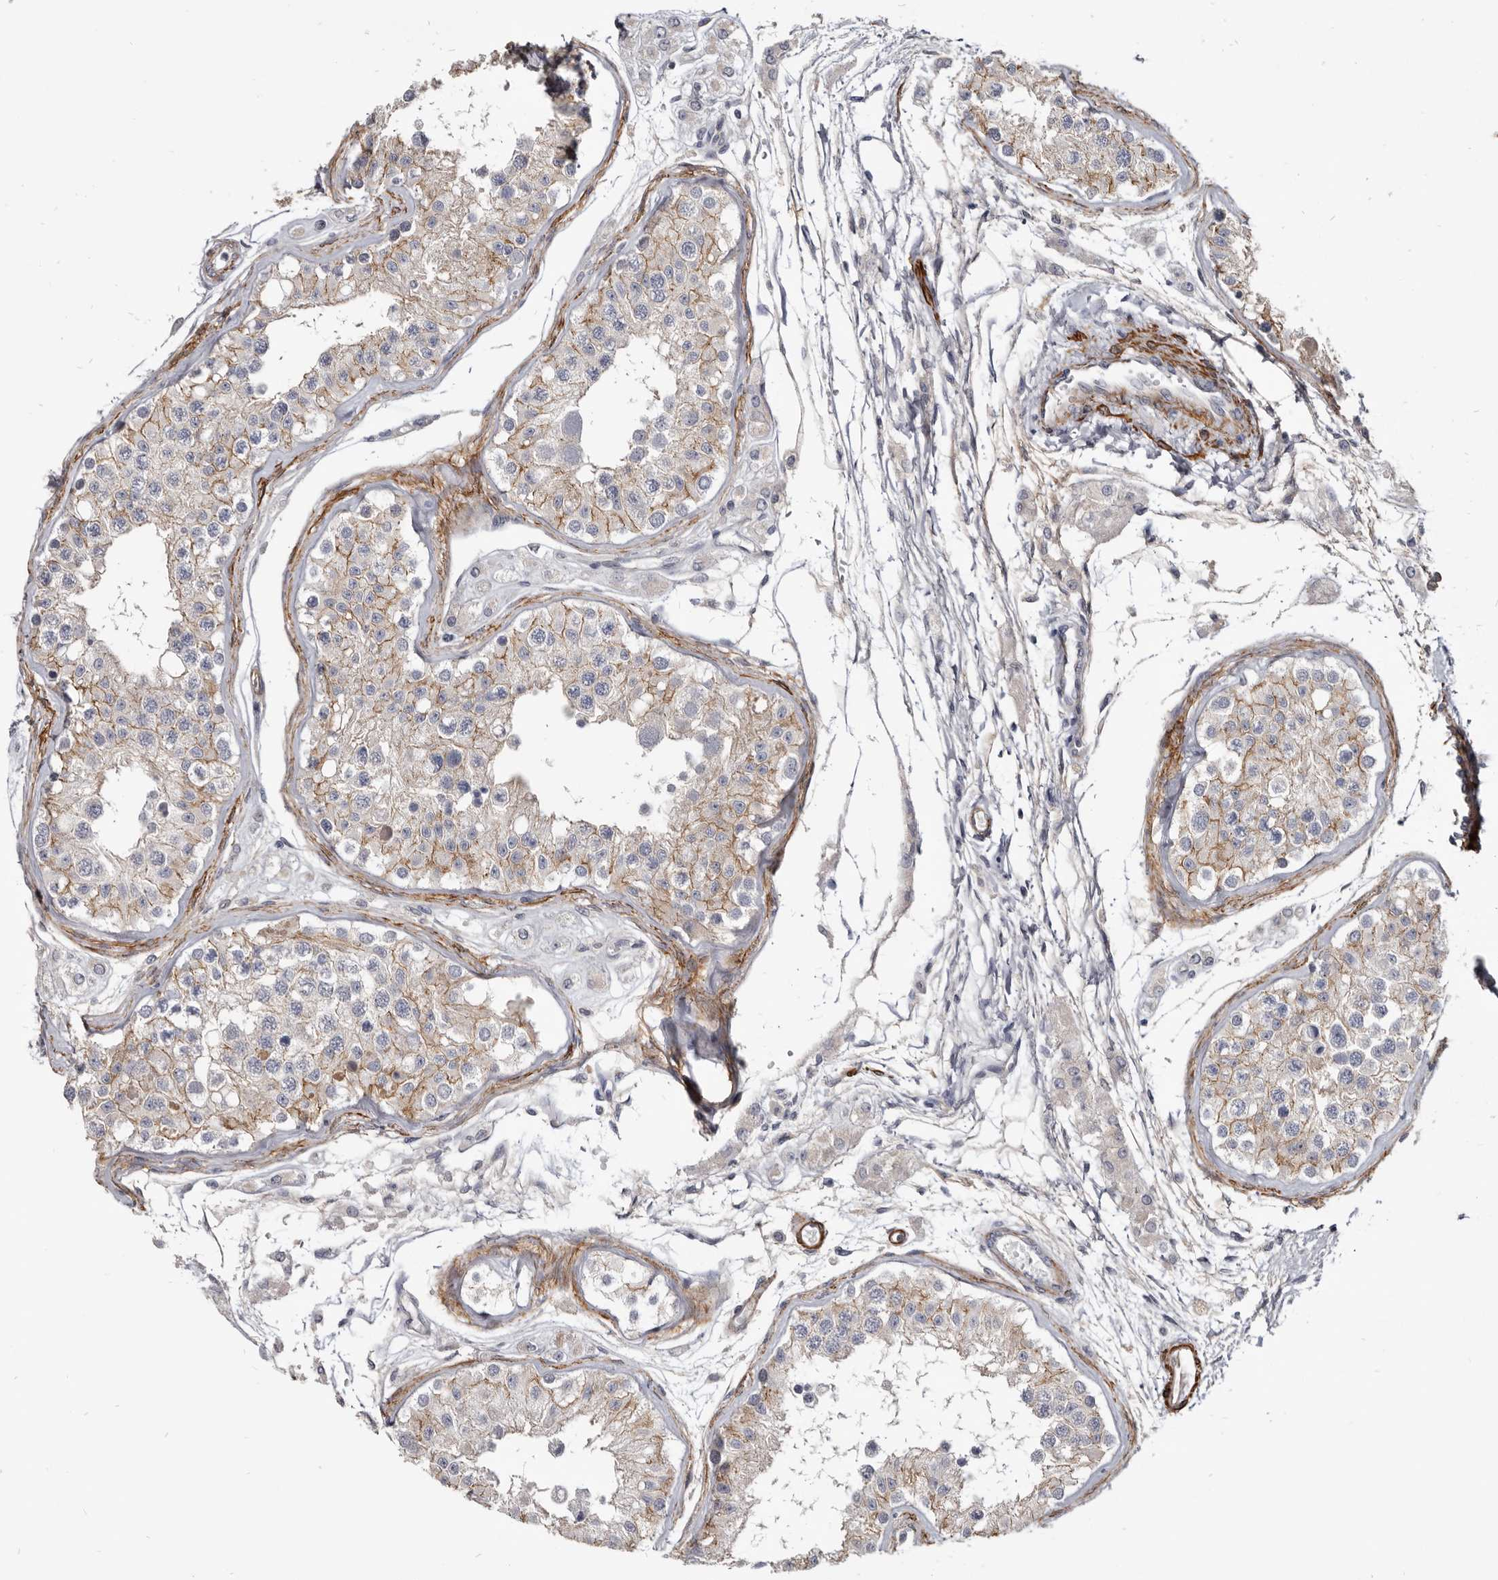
{"staining": {"intensity": "strong", "quantity": "25%-75%", "location": "cytoplasmic/membranous"}, "tissue": "testis", "cell_type": "Cells in seminiferous ducts", "image_type": "normal", "snomed": [{"axis": "morphology", "description": "Normal tissue, NOS"}, {"axis": "morphology", "description": "Adenocarcinoma, metastatic, NOS"}, {"axis": "topography", "description": "Testis"}], "caption": "This micrograph exhibits immunohistochemistry (IHC) staining of unremarkable testis, with high strong cytoplasmic/membranous staining in about 25%-75% of cells in seminiferous ducts.", "gene": "CGN", "patient": {"sex": "male", "age": 26}}